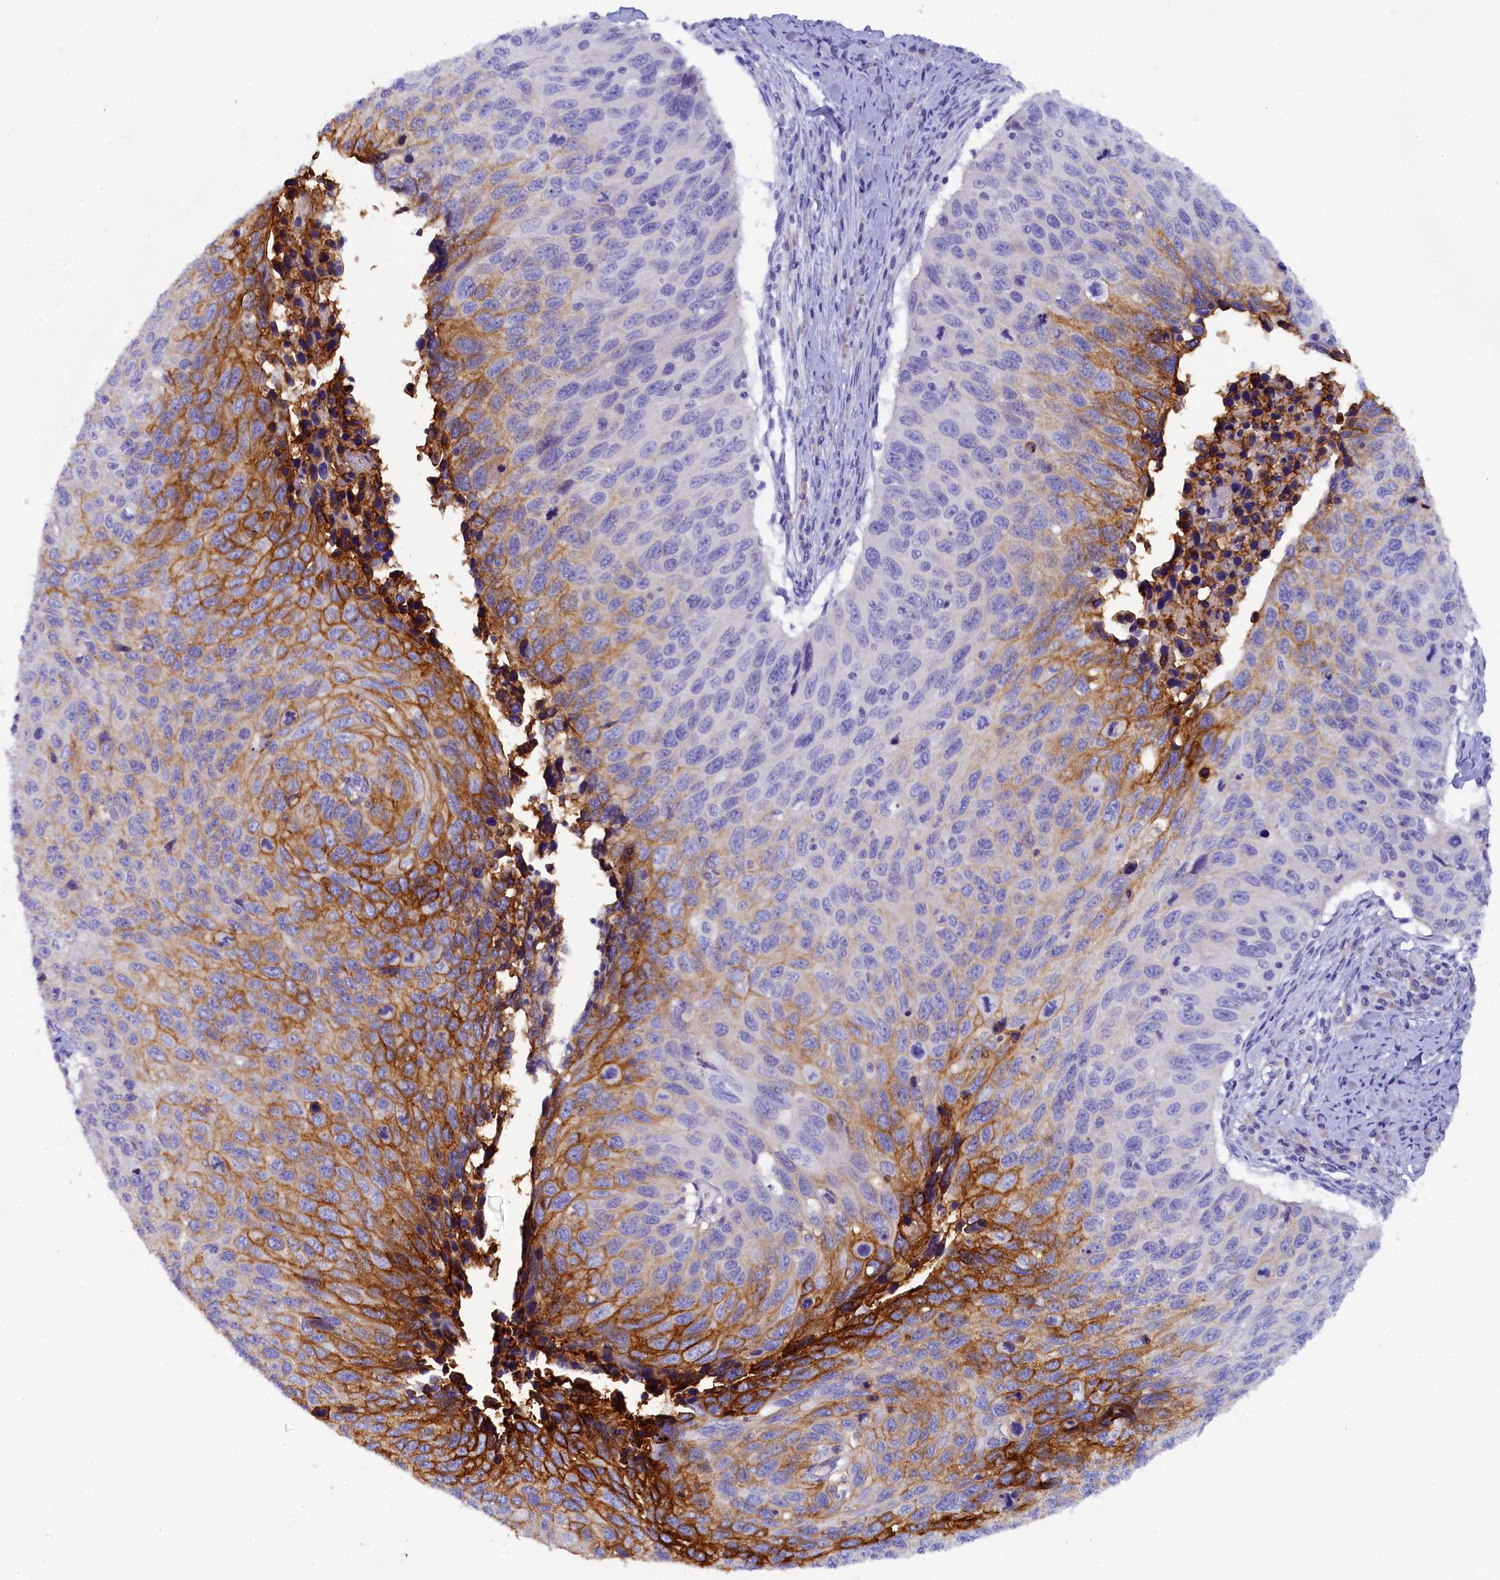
{"staining": {"intensity": "strong", "quantity": "25%-75%", "location": "cytoplasmic/membranous"}, "tissue": "cervical cancer", "cell_type": "Tumor cells", "image_type": "cancer", "snomed": [{"axis": "morphology", "description": "Squamous cell carcinoma, NOS"}, {"axis": "topography", "description": "Cervix"}], "caption": "A high amount of strong cytoplasmic/membranous staining is seen in about 25%-75% of tumor cells in cervical cancer (squamous cell carcinoma) tissue. (DAB (3,3'-diaminobenzidine) = brown stain, brightfield microscopy at high magnification).", "gene": "MYADML2", "patient": {"sex": "female", "age": 53}}